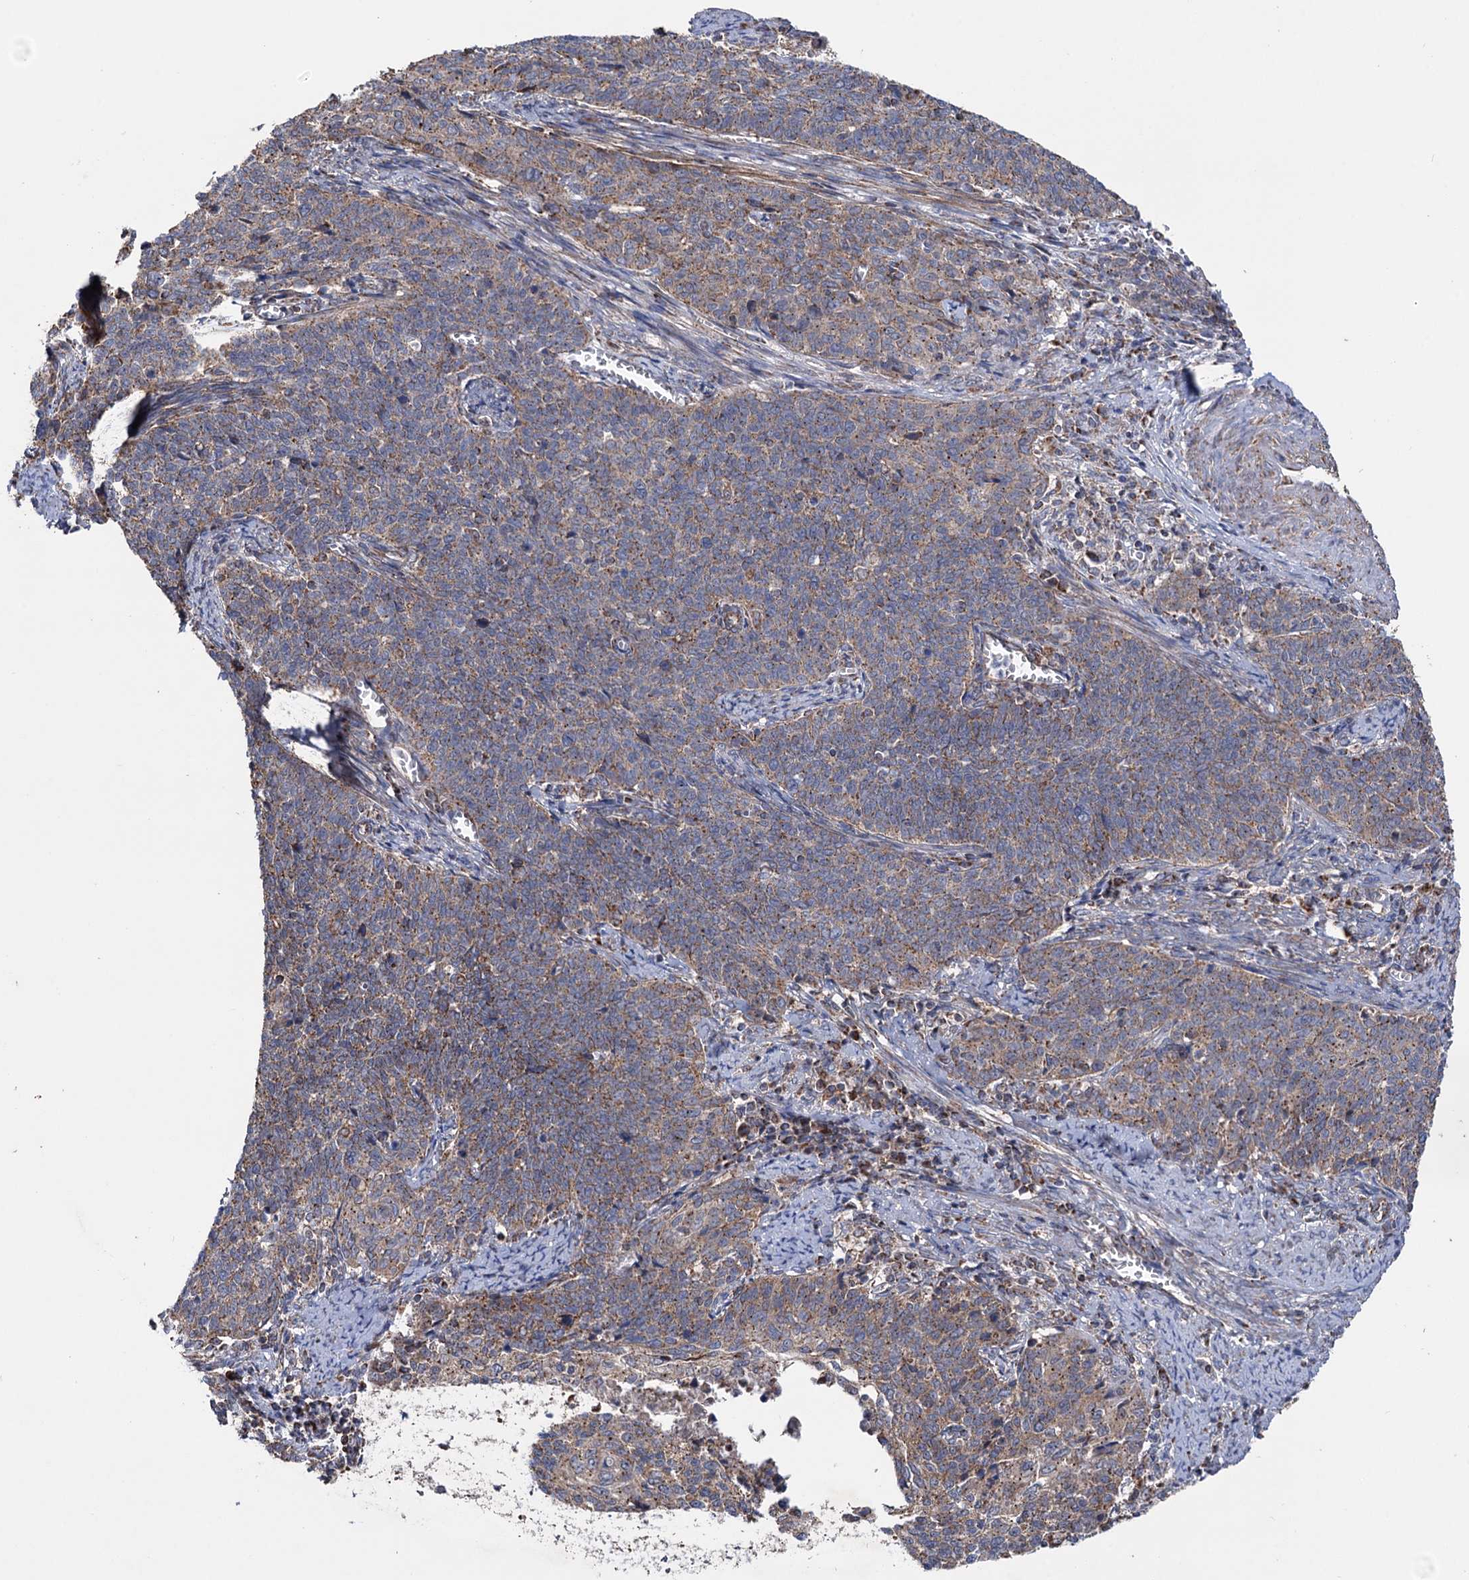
{"staining": {"intensity": "moderate", "quantity": ">75%", "location": "cytoplasmic/membranous"}, "tissue": "cervical cancer", "cell_type": "Tumor cells", "image_type": "cancer", "snomed": [{"axis": "morphology", "description": "Squamous cell carcinoma, NOS"}, {"axis": "topography", "description": "Cervix"}], "caption": "Tumor cells exhibit medium levels of moderate cytoplasmic/membranous positivity in approximately >75% of cells in cervical squamous cell carcinoma.", "gene": "SUCLA2", "patient": {"sex": "female", "age": 39}}